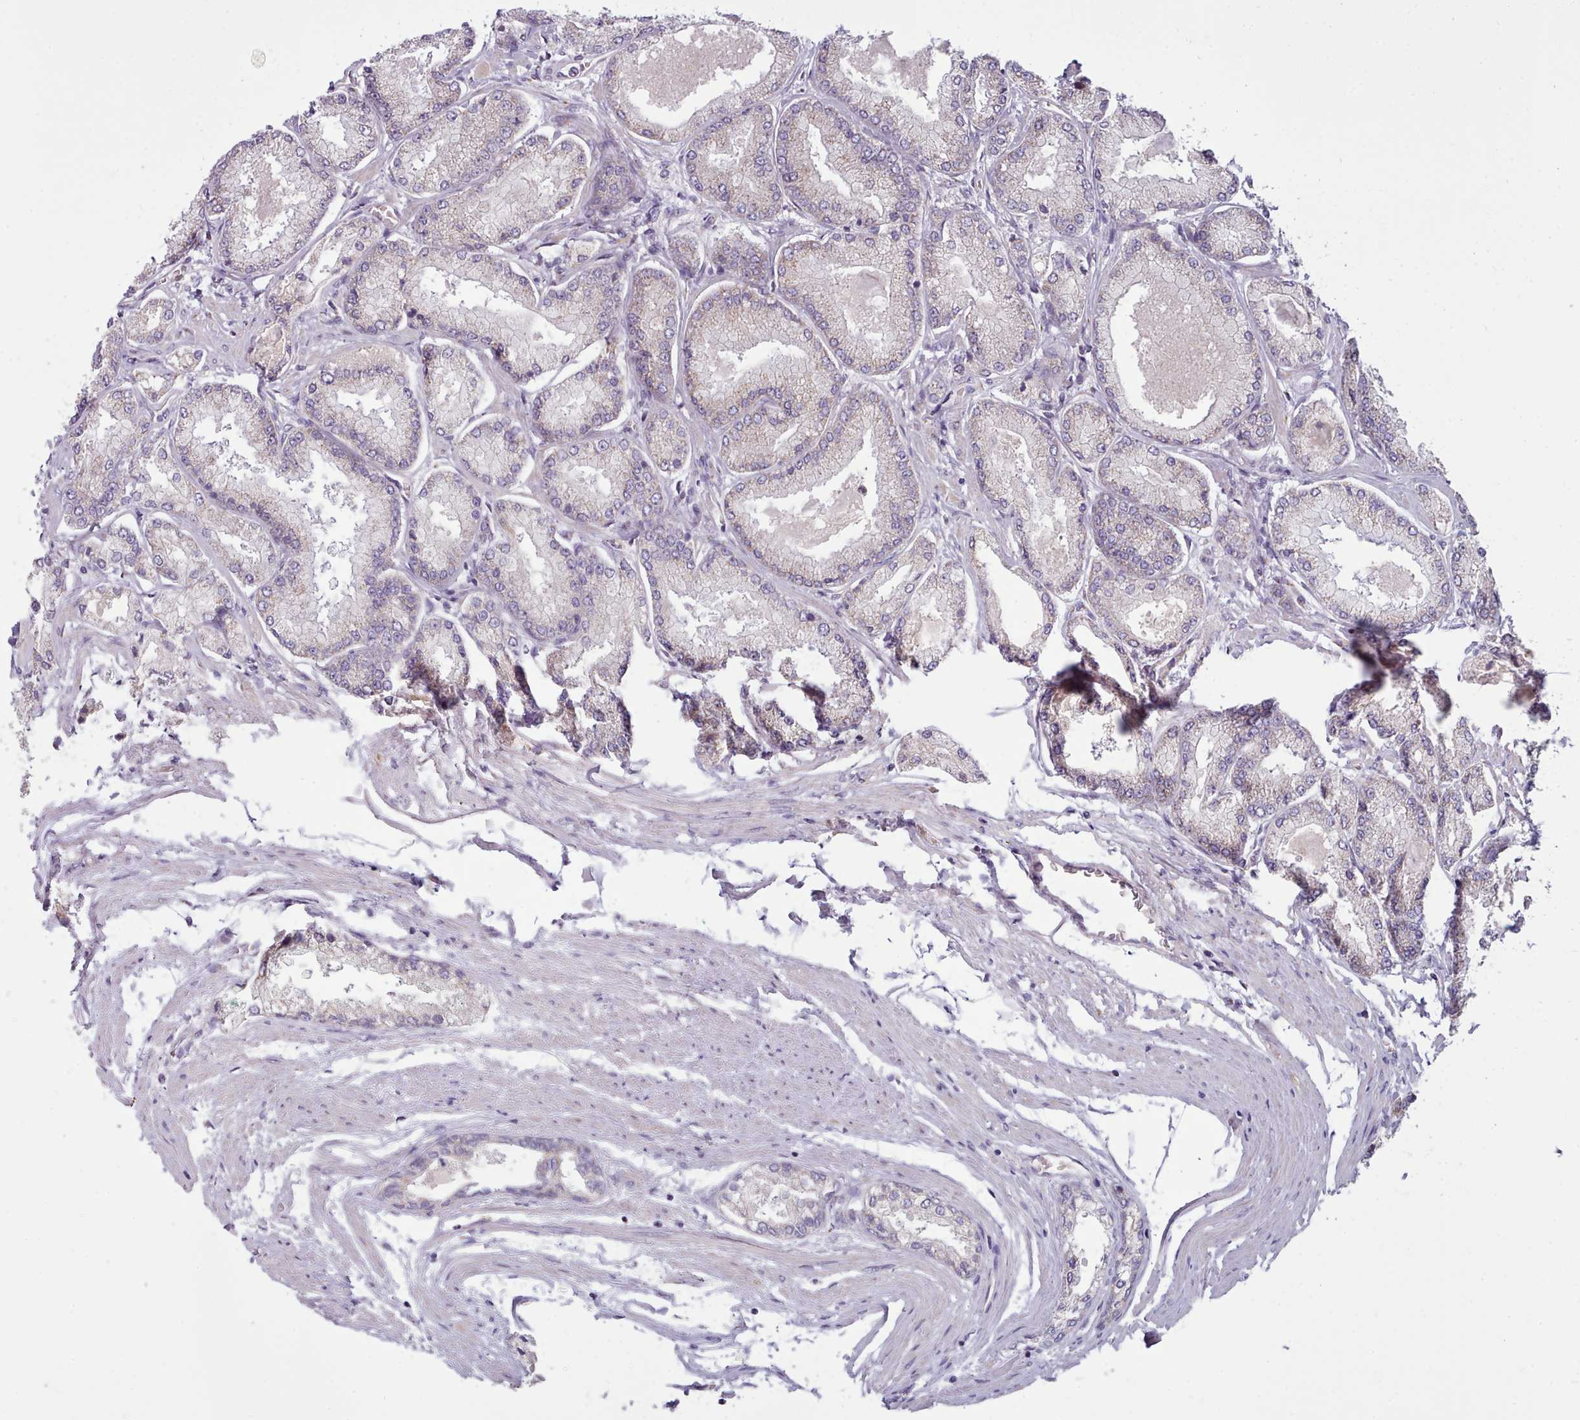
{"staining": {"intensity": "weak", "quantity": "<25%", "location": "cytoplasmic/membranous"}, "tissue": "prostate cancer", "cell_type": "Tumor cells", "image_type": "cancer", "snomed": [{"axis": "morphology", "description": "Adenocarcinoma, Low grade"}, {"axis": "topography", "description": "Prostate"}], "caption": "An immunohistochemistry image of prostate cancer (low-grade adenocarcinoma) is shown. There is no staining in tumor cells of prostate cancer (low-grade adenocarcinoma). (IHC, brightfield microscopy, high magnification).", "gene": "SLC52A3", "patient": {"sex": "male", "age": 74}}